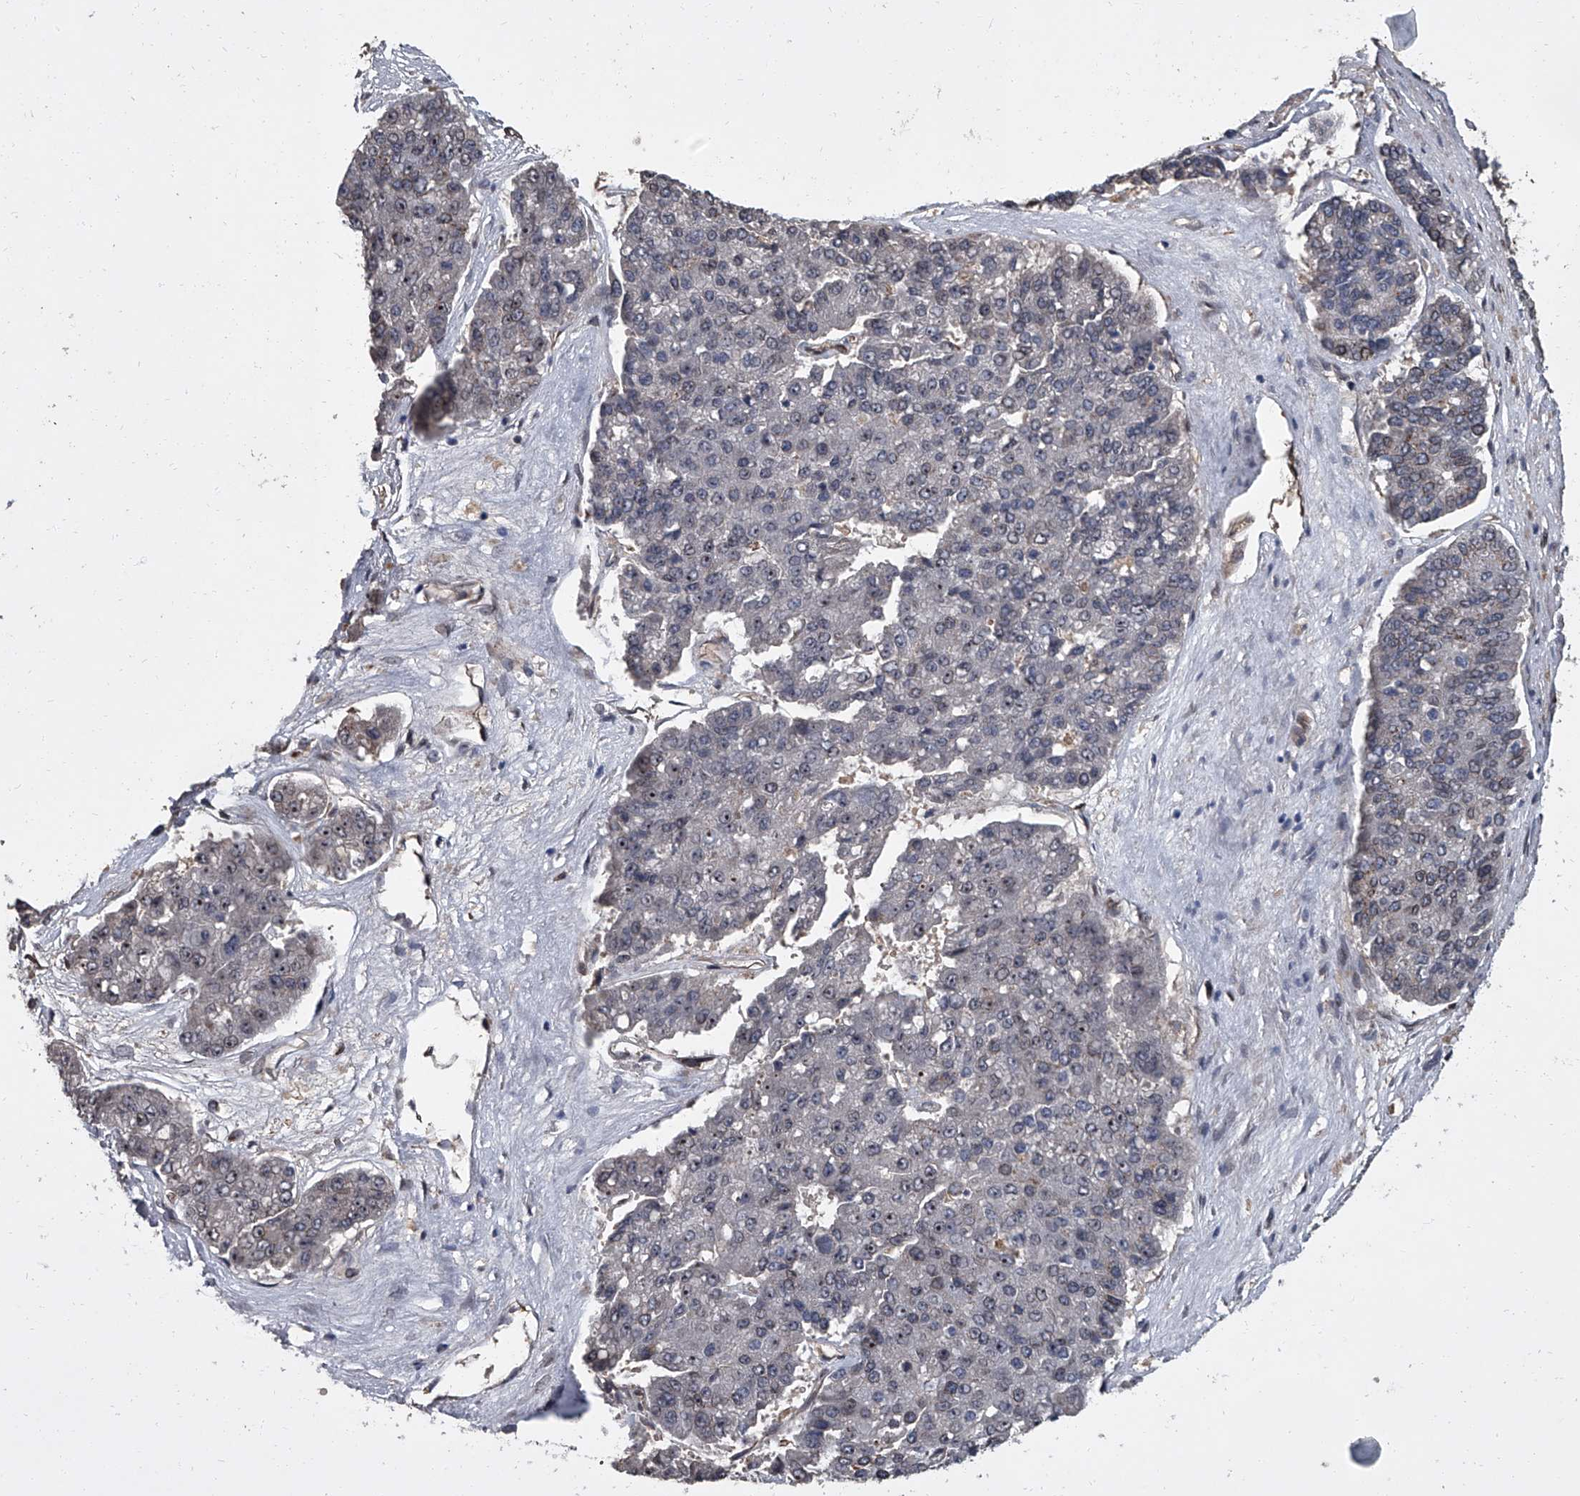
{"staining": {"intensity": "moderate", "quantity": "25%-75%", "location": "cytoplasmic/membranous,nuclear"}, "tissue": "pancreatic cancer", "cell_type": "Tumor cells", "image_type": "cancer", "snomed": [{"axis": "morphology", "description": "Adenocarcinoma, NOS"}, {"axis": "topography", "description": "Pancreas"}], "caption": "Protein staining of pancreatic cancer (adenocarcinoma) tissue displays moderate cytoplasmic/membranous and nuclear positivity in about 25%-75% of tumor cells. The protein is shown in brown color, while the nuclei are stained blue.", "gene": "LRRC8C", "patient": {"sex": "male", "age": 50}}